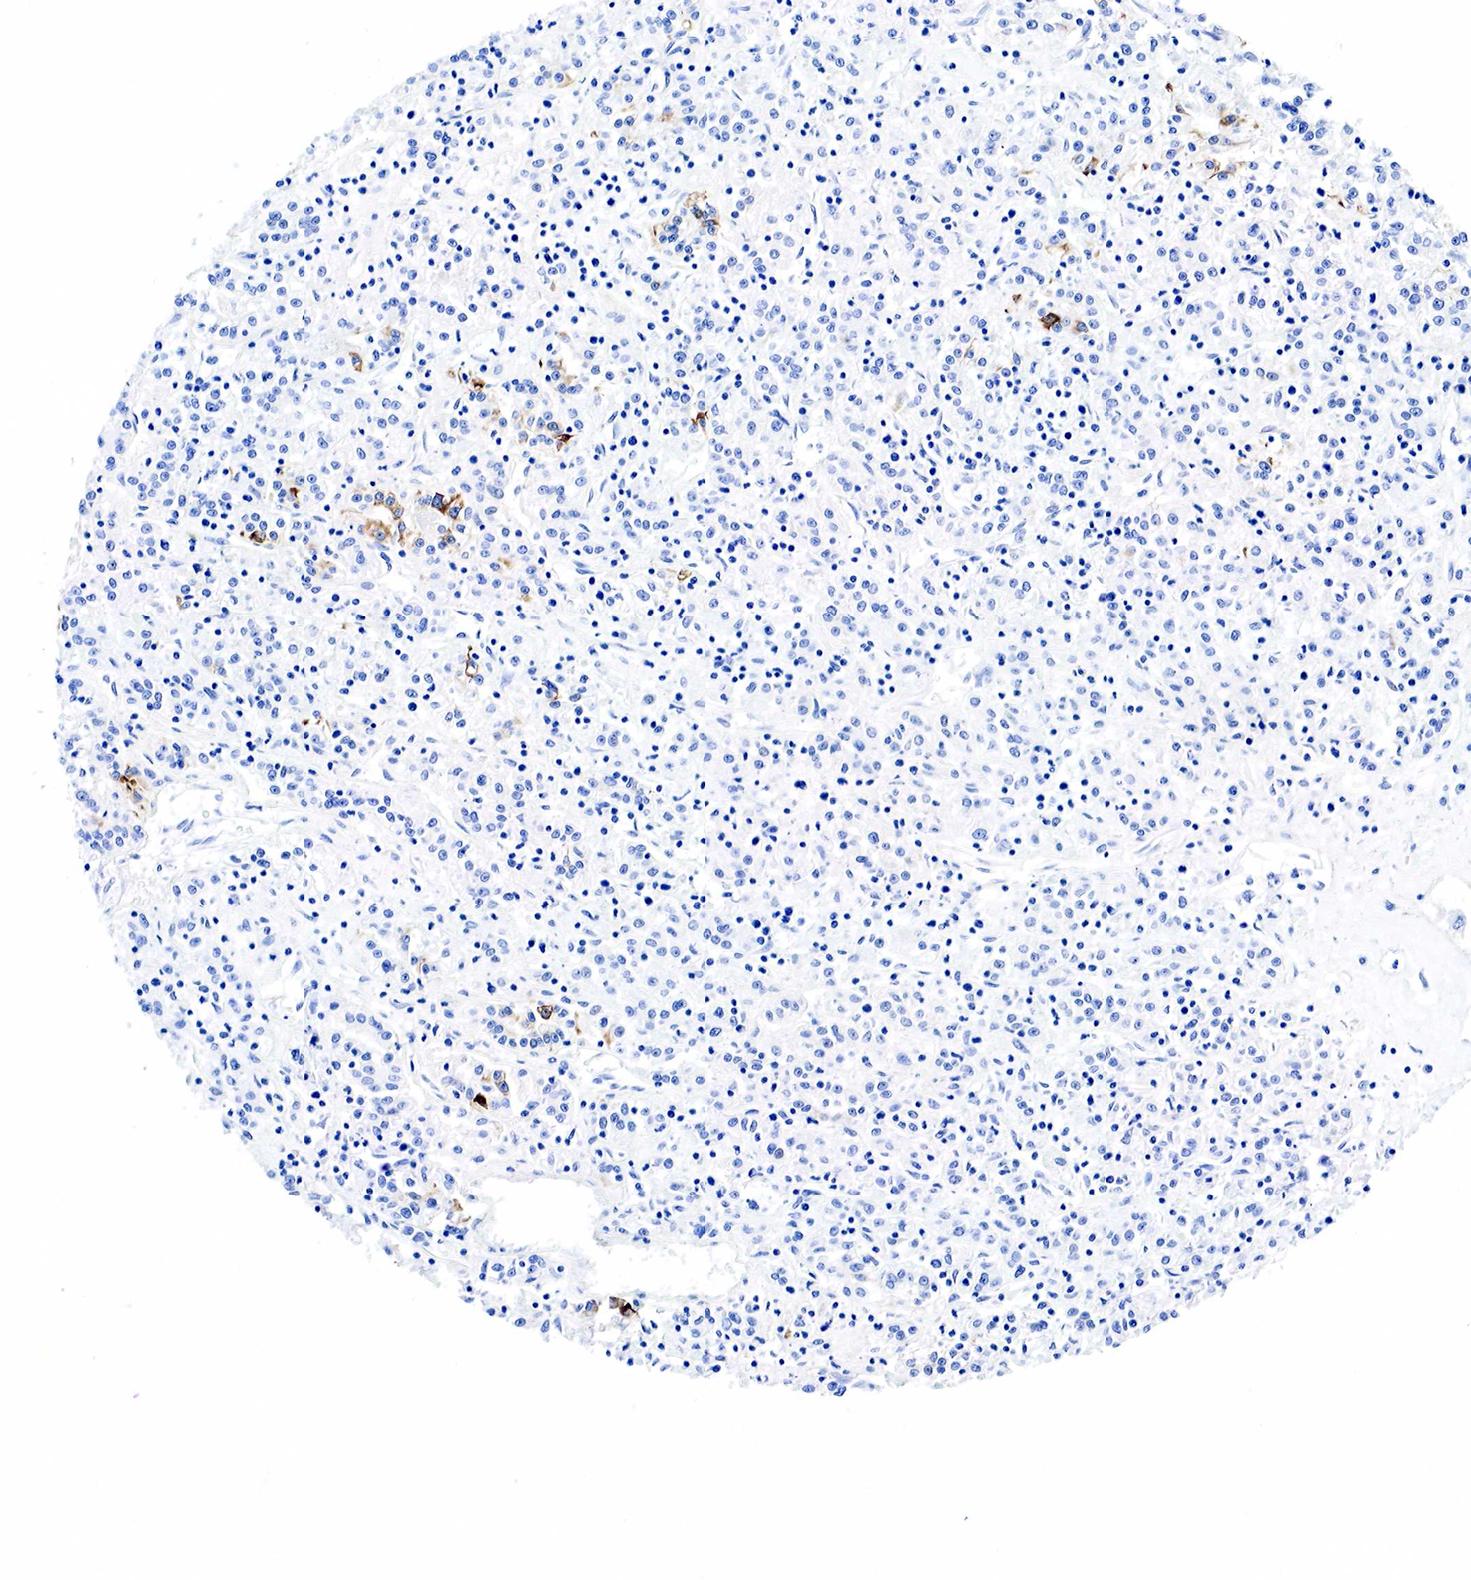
{"staining": {"intensity": "negative", "quantity": "none", "location": "none"}, "tissue": "renal cancer", "cell_type": "Tumor cells", "image_type": "cancer", "snomed": [{"axis": "morphology", "description": "Adenocarcinoma, NOS"}, {"axis": "topography", "description": "Kidney"}], "caption": "Protein analysis of adenocarcinoma (renal) displays no significant positivity in tumor cells.", "gene": "KRT7", "patient": {"sex": "female", "age": 76}}